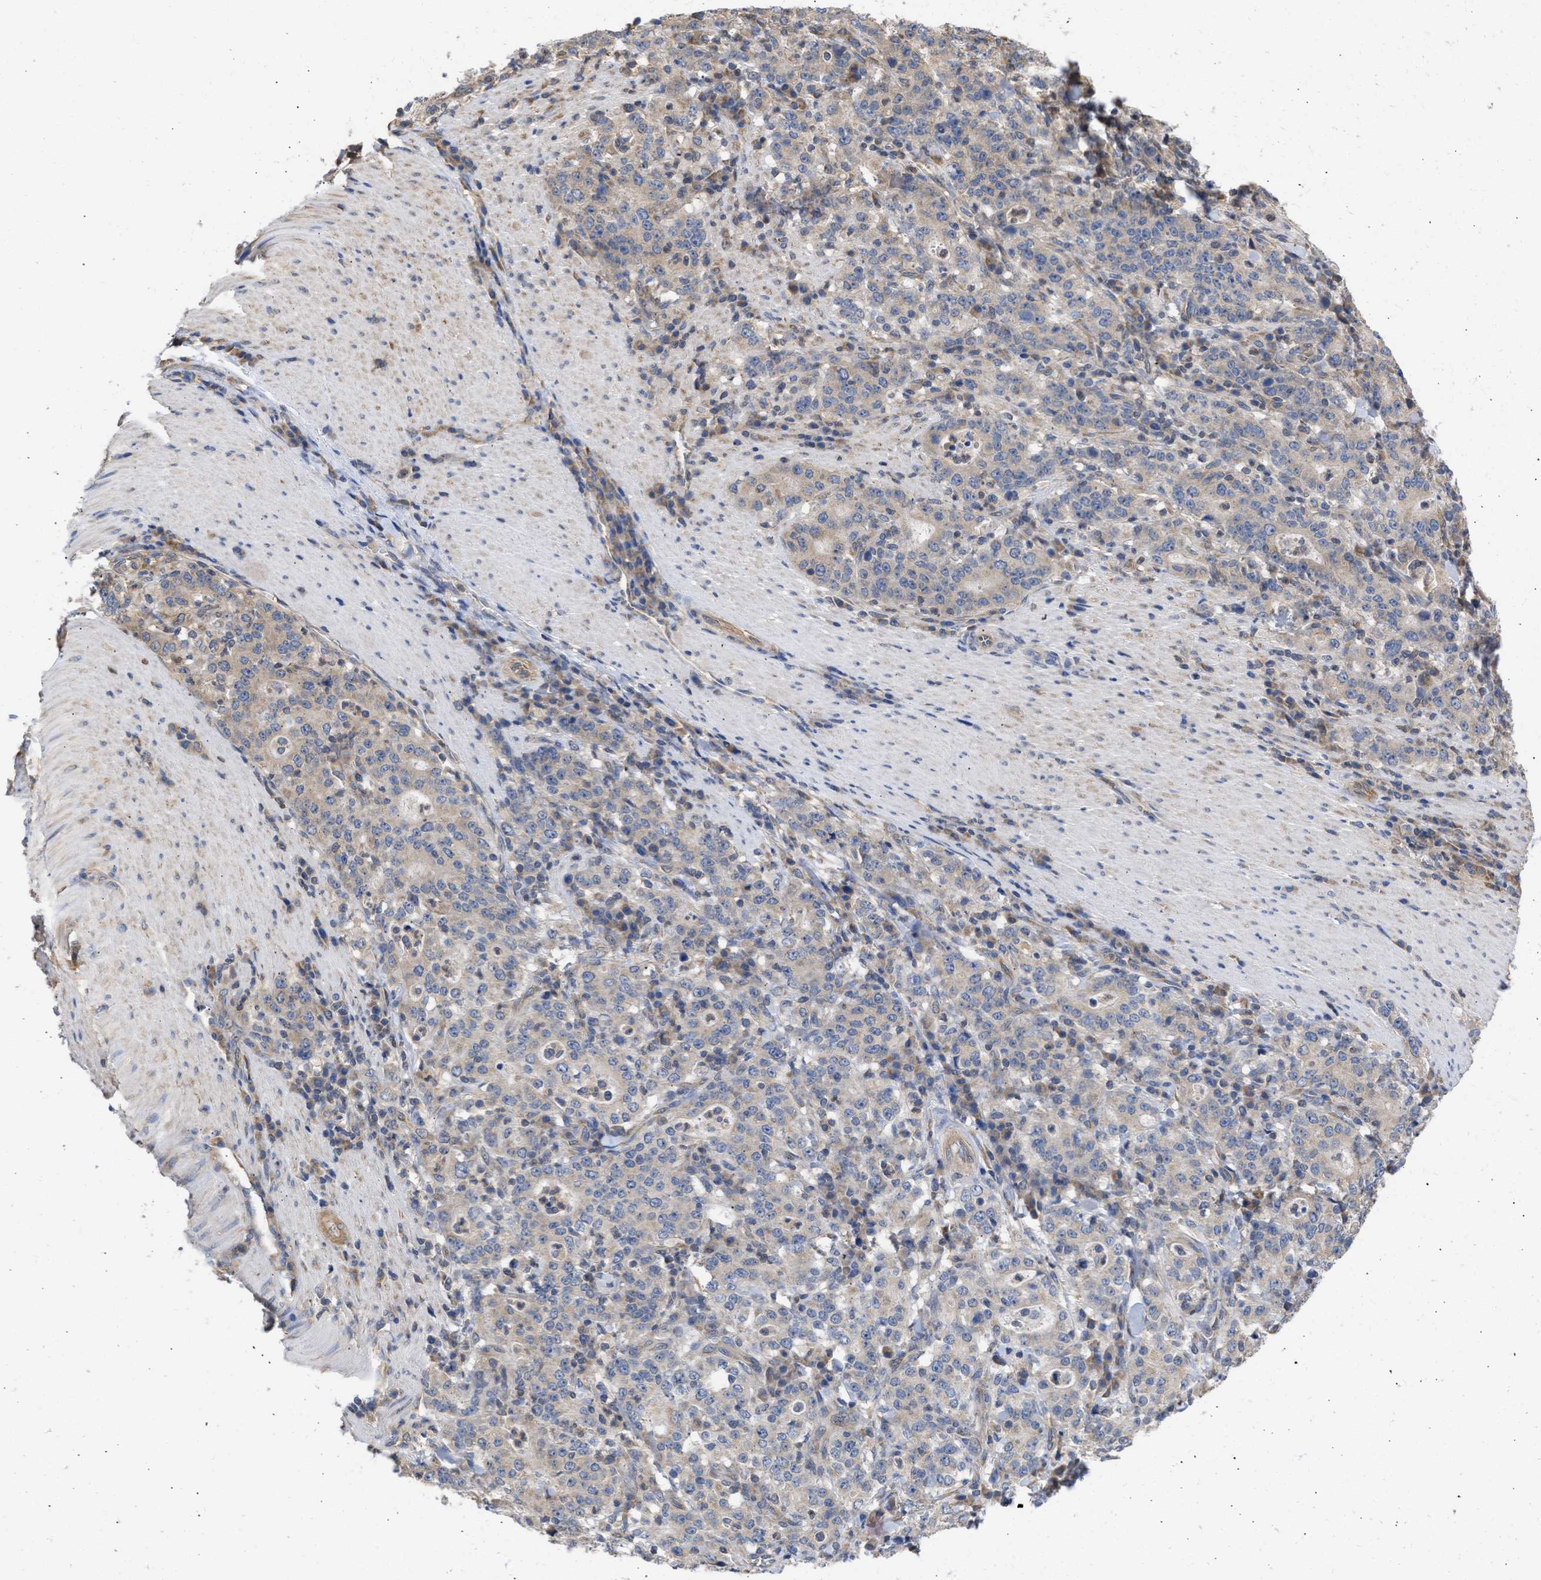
{"staining": {"intensity": "weak", "quantity": "<25%", "location": "cytoplasmic/membranous"}, "tissue": "stomach cancer", "cell_type": "Tumor cells", "image_type": "cancer", "snomed": [{"axis": "morphology", "description": "Normal tissue, NOS"}, {"axis": "morphology", "description": "Adenocarcinoma, NOS"}, {"axis": "topography", "description": "Stomach, upper"}, {"axis": "topography", "description": "Stomach"}], "caption": "Stomach adenocarcinoma was stained to show a protein in brown. There is no significant positivity in tumor cells. (Stains: DAB (3,3'-diaminobenzidine) IHC with hematoxylin counter stain, Microscopy: brightfield microscopy at high magnification).", "gene": "MAP2K3", "patient": {"sex": "male", "age": 59}}